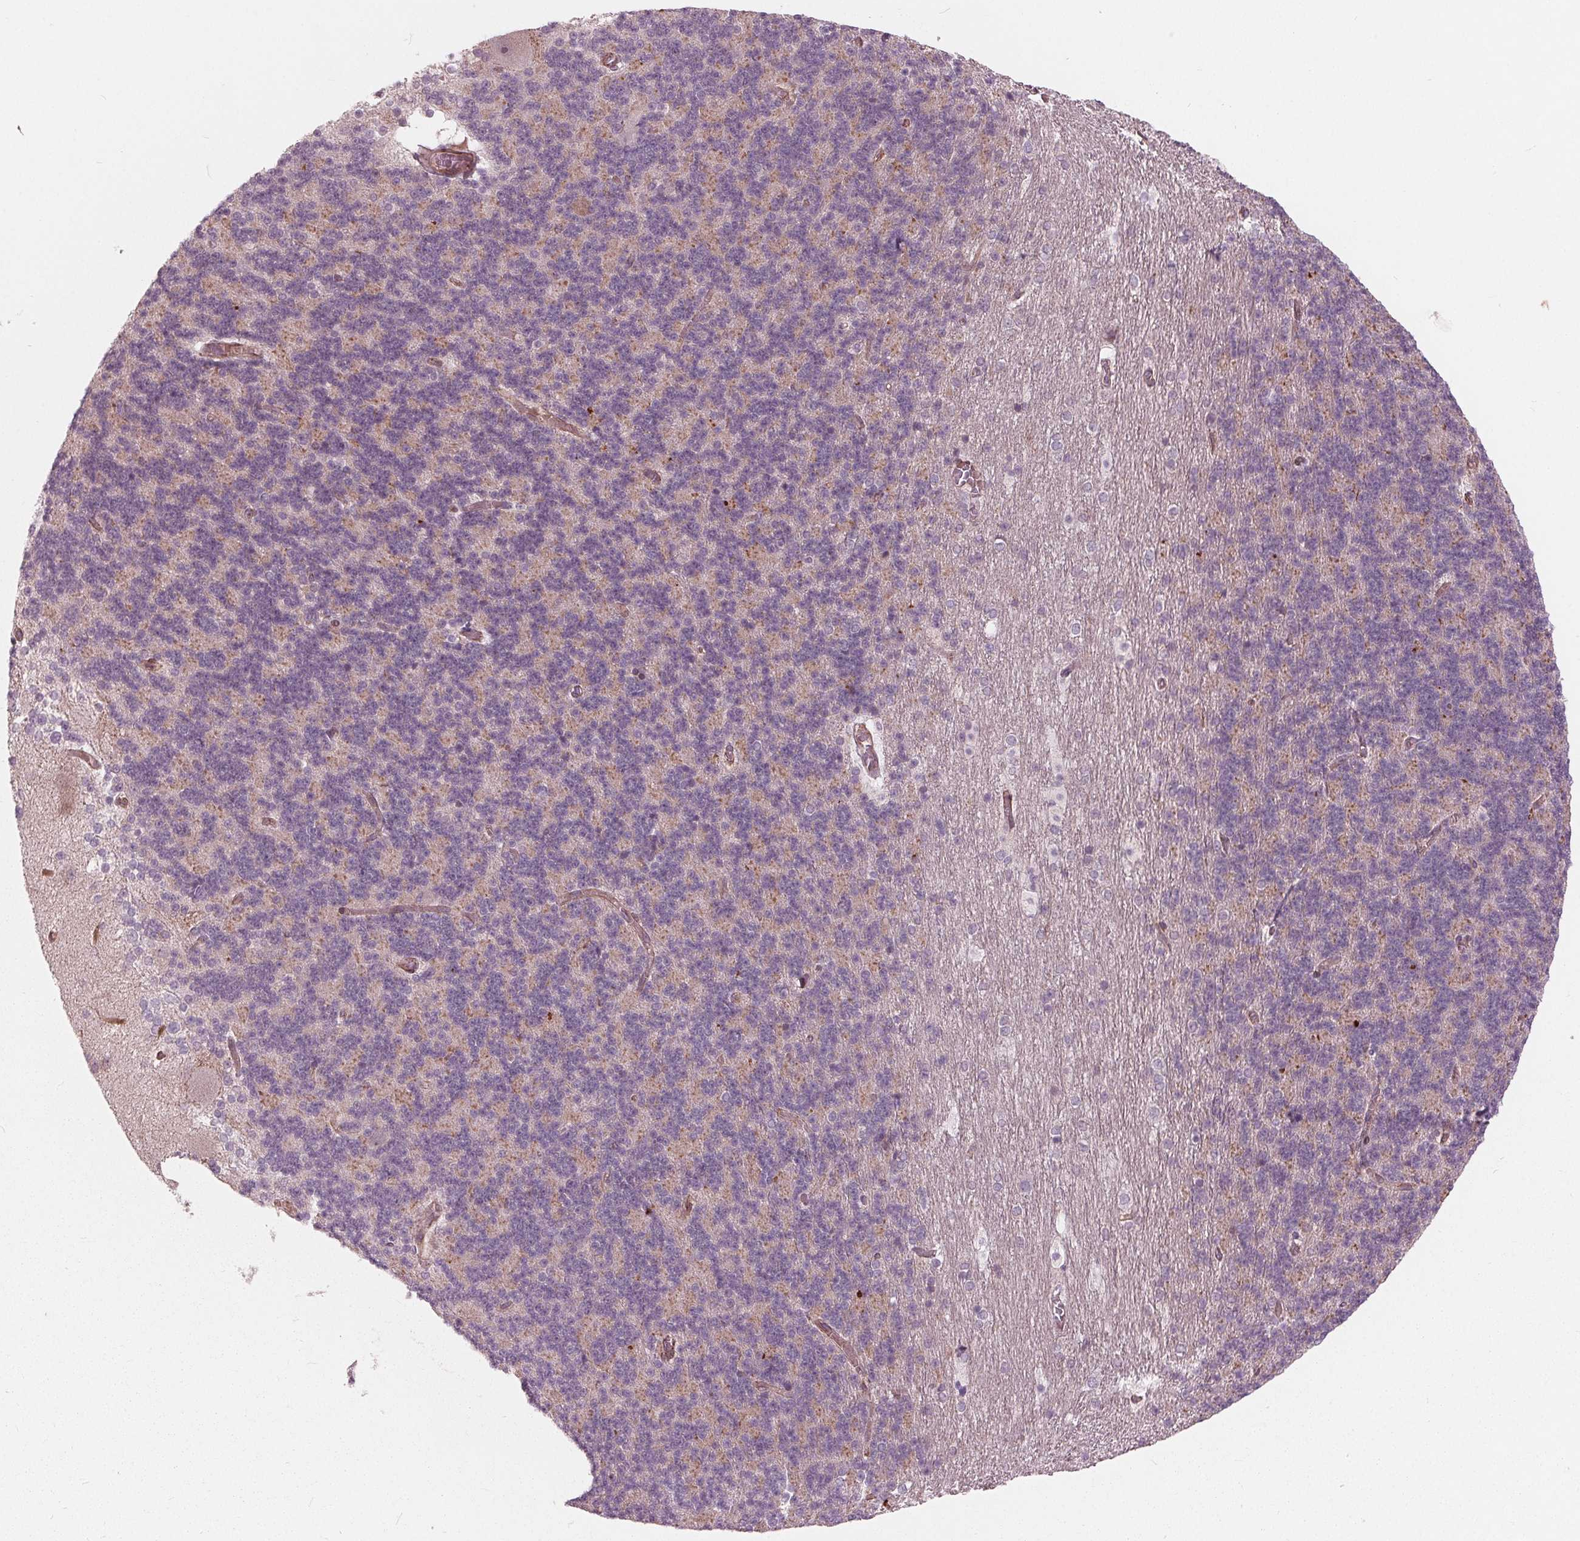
{"staining": {"intensity": "weak", "quantity": "25%-75%", "location": "cytoplasmic/membranous"}, "tissue": "cerebellum", "cell_type": "Cells in granular layer", "image_type": "normal", "snomed": [{"axis": "morphology", "description": "Normal tissue, NOS"}, {"axis": "topography", "description": "Cerebellum"}], "caption": "Human cerebellum stained for a protein (brown) demonstrates weak cytoplasmic/membranous positive expression in approximately 25%-75% of cells in granular layer.", "gene": "TXNIP", "patient": {"sex": "female", "age": 19}}